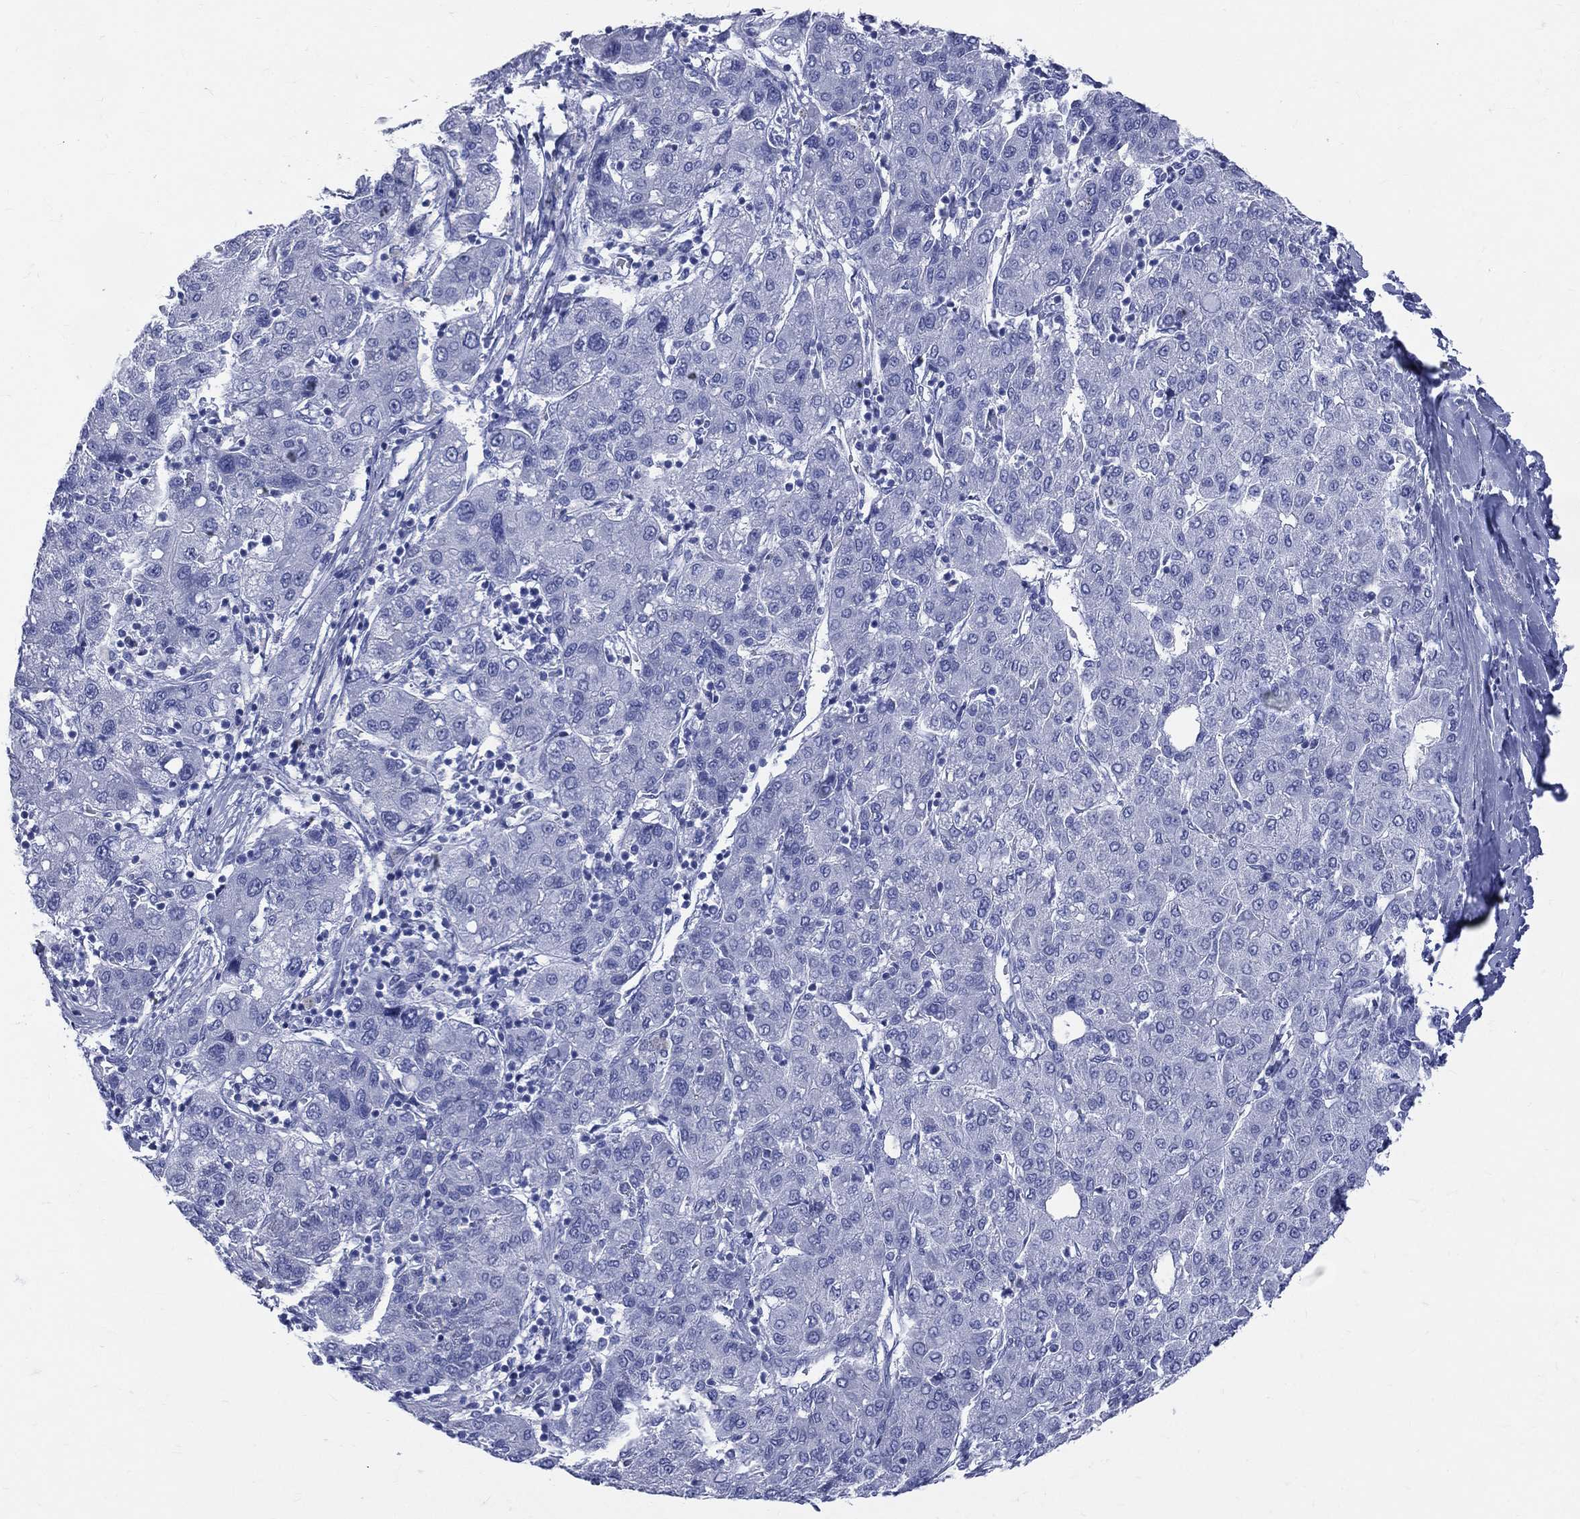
{"staining": {"intensity": "negative", "quantity": "none", "location": "none"}, "tissue": "liver cancer", "cell_type": "Tumor cells", "image_type": "cancer", "snomed": [{"axis": "morphology", "description": "Carcinoma, Hepatocellular, NOS"}, {"axis": "topography", "description": "Liver"}], "caption": "Protein analysis of liver cancer (hepatocellular carcinoma) exhibits no significant staining in tumor cells.", "gene": "SYP", "patient": {"sex": "male", "age": 65}}